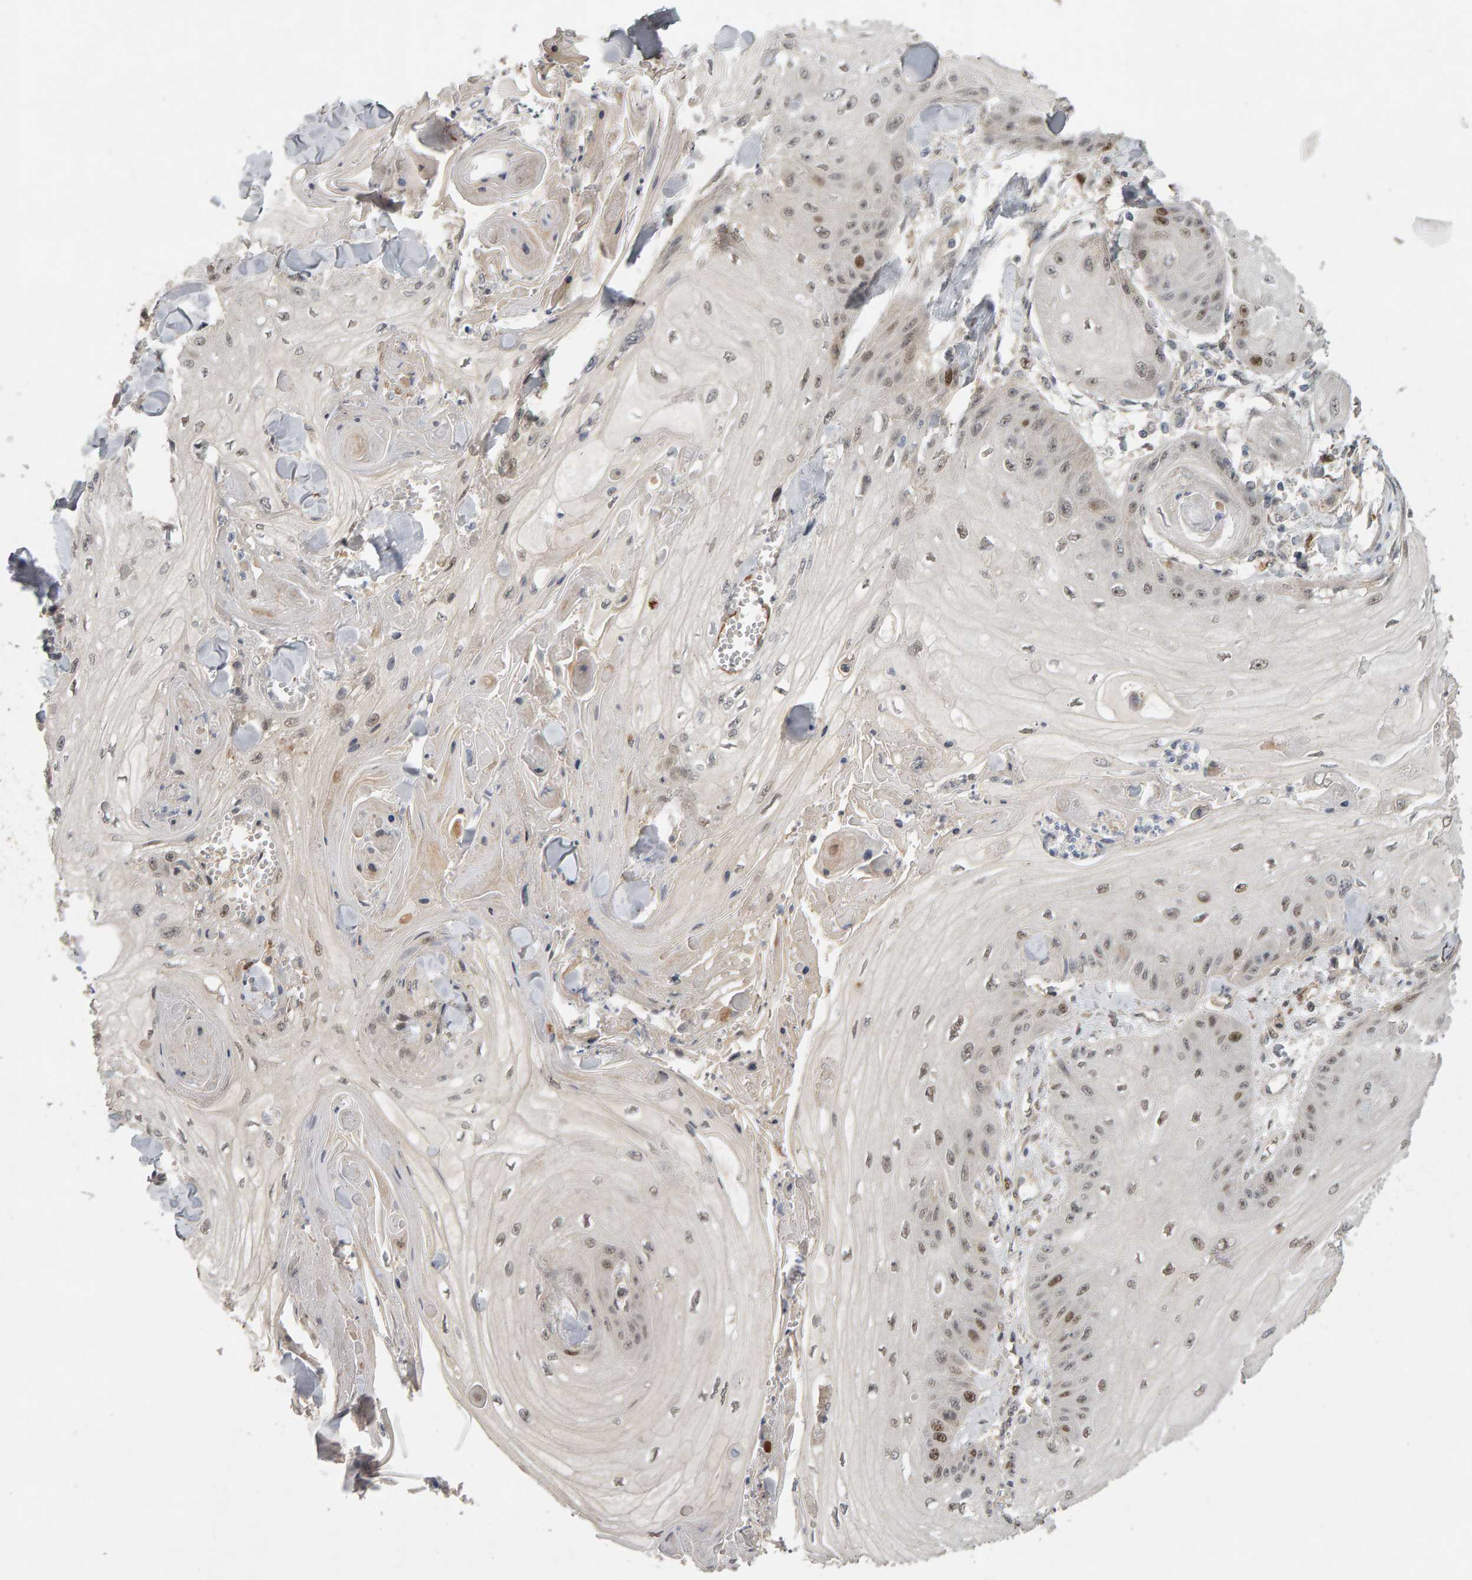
{"staining": {"intensity": "moderate", "quantity": "<25%", "location": "nuclear"}, "tissue": "skin cancer", "cell_type": "Tumor cells", "image_type": "cancer", "snomed": [{"axis": "morphology", "description": "Squamous cell carcinoma, NOS"}, {"axis": "topography", "description": "Skin"}], "caption": "This is an image of immunohistochemistry (IHC) staining of skin squamous cell carcinoma, which shows moderate staining in the nuclear of tumor cells.", "gene": "CDCA5", "patient": {"sex": "male", "age": 74}}